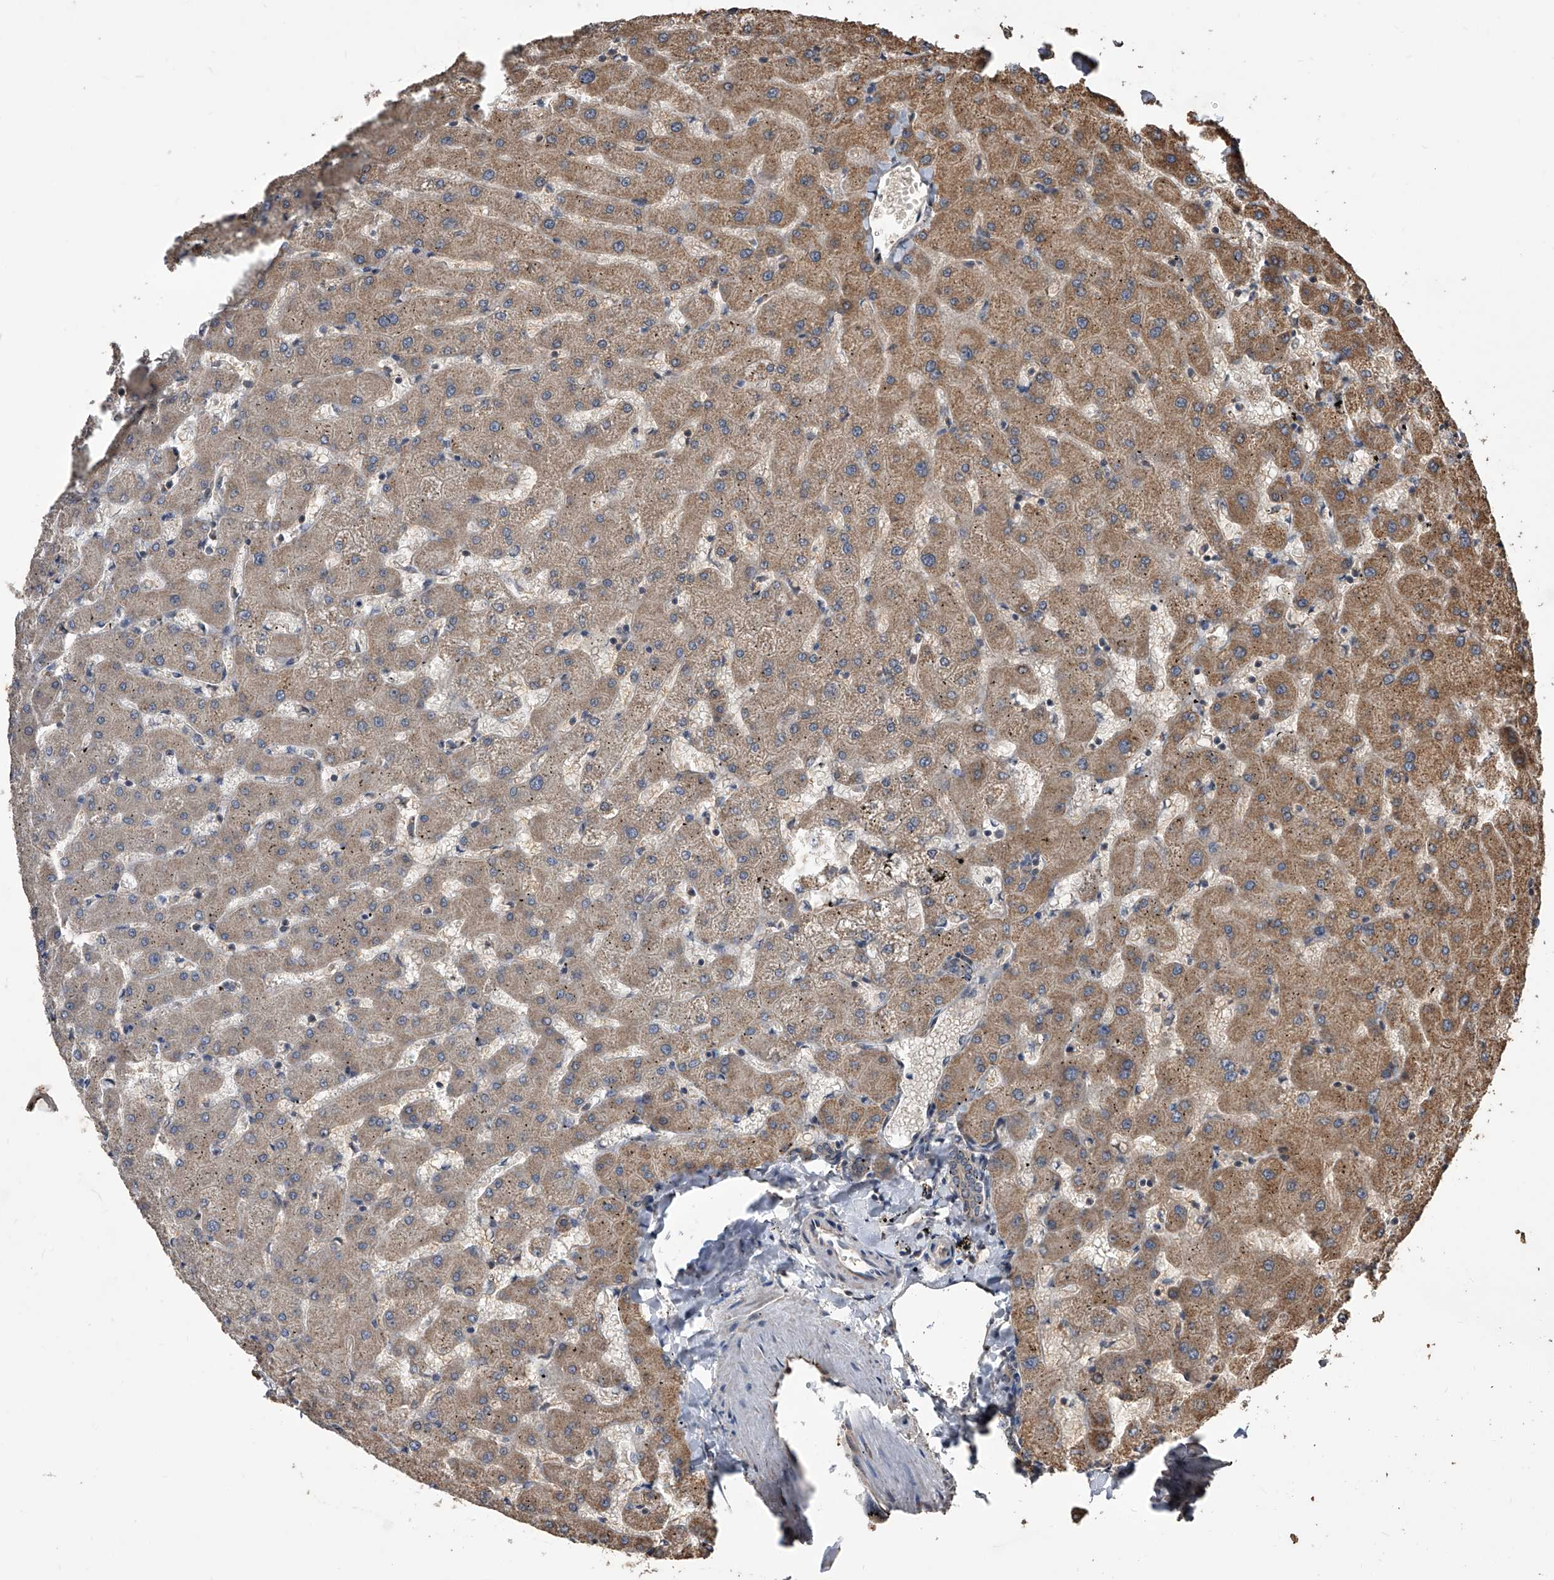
{"staining": {"intensity": "weak", "quantity": "25%-75%", "location": "cytoplasmic/membranous"}, "tissue": "liver", "cell_type": "Cholangiocytes", "image_type": "normal", "snomed": [{"axis": "morphology", "description": "Normal tissue, NOS"}, {"axis": "topography", "description": "Liver"}], "caption": "A photomicrograph of human liver stained for a protein exhibits weak cytoplasmic/membranous brown staining in cholangiocytes. The protein of interest is stained brown, and the nuclei are stained in blue (DAB IHC with brightfield microscopy, high magnification).", "gene": "LTV1", "patient": {"sex": "female", "age": 63}}